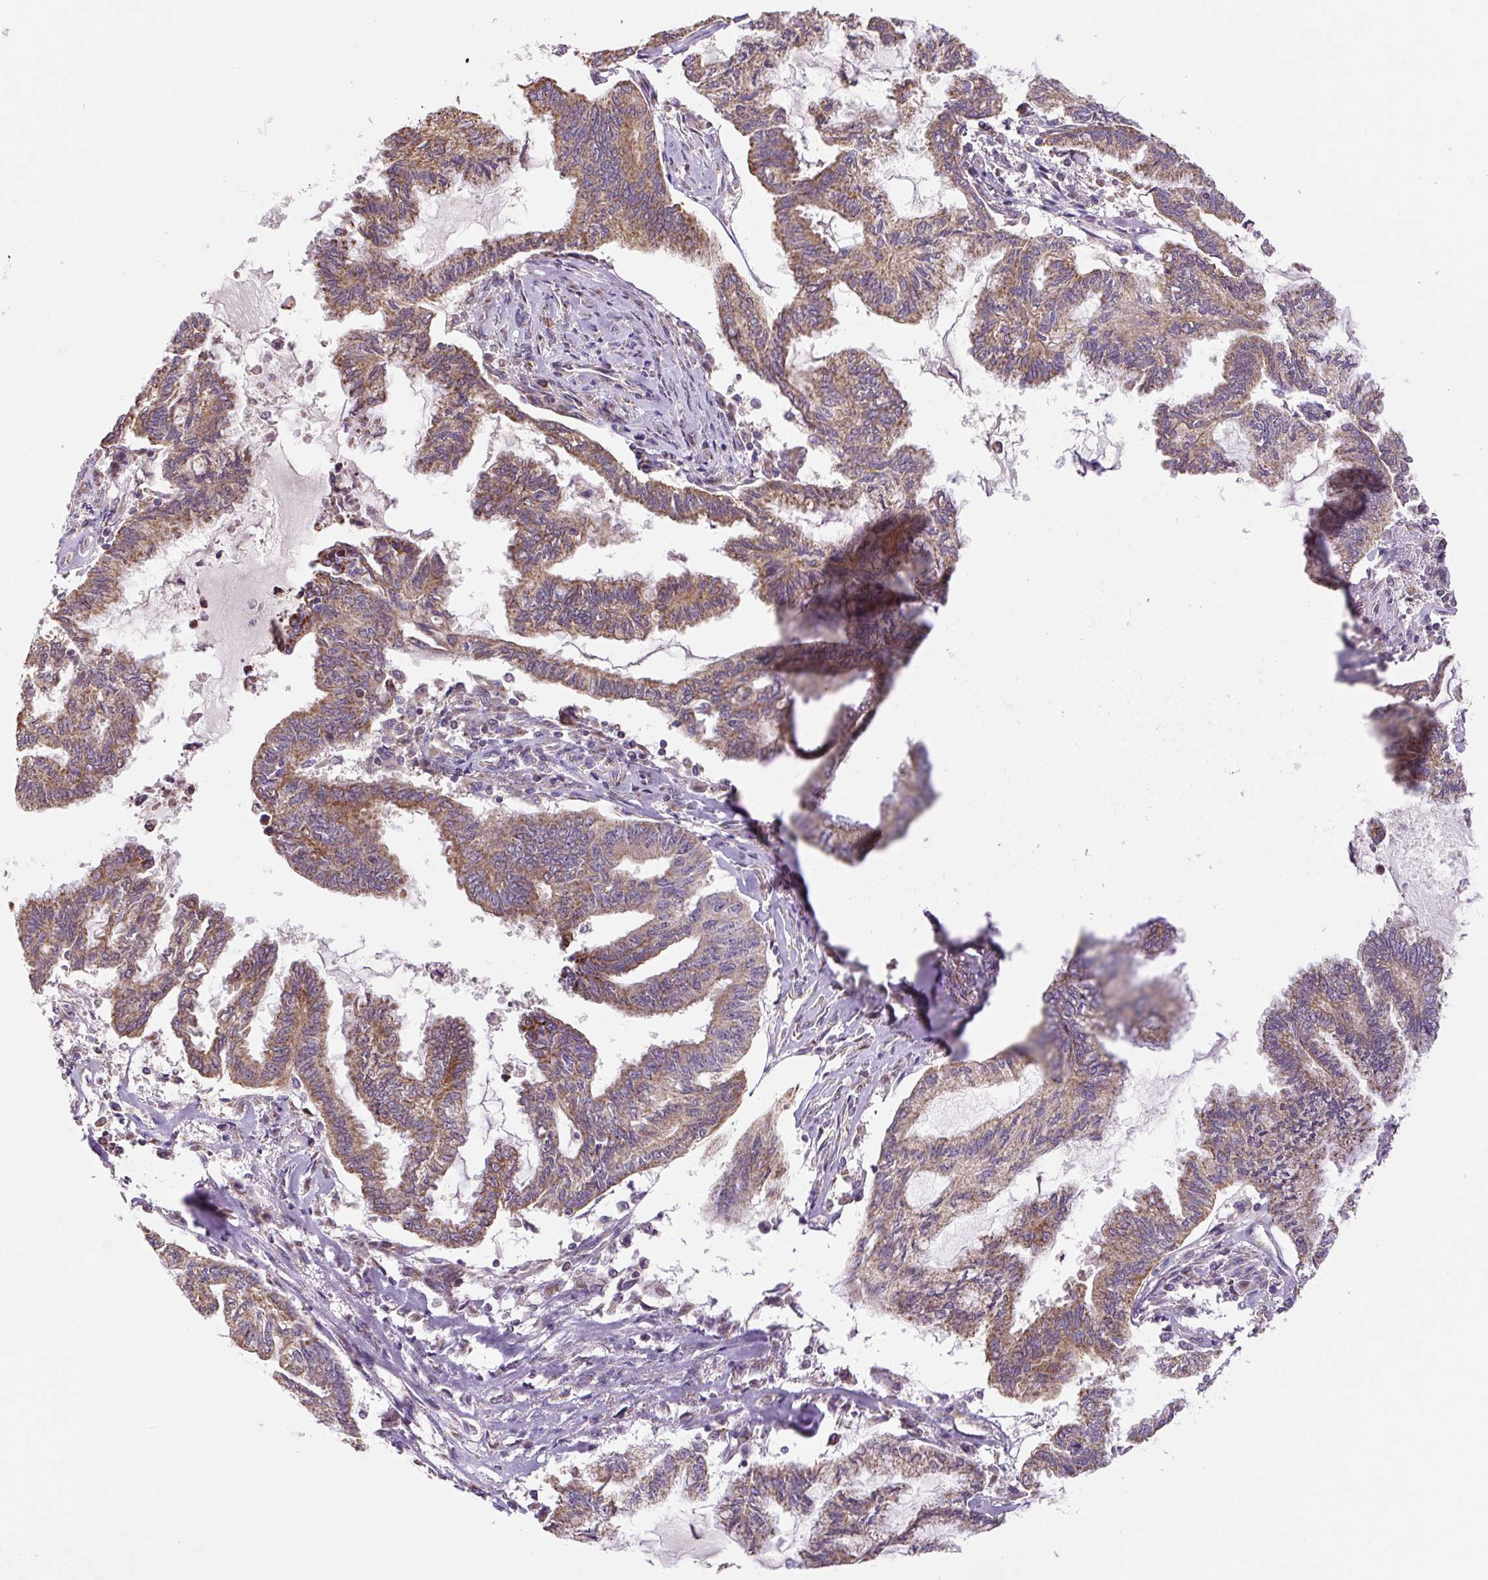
{"staining": {"intensity": "moderate", "quantity": ">75%", "location": "cytoplasmic/membranous"}, "tissue": "endometrial cancer", "cell_type": "Tumor cells", "image_type": "cancer", "snomed": [{"axis": "morphology", "description": "Adenocarcinoma, NOS"}, {"axis": "topography", "description": "Endometrium"}], "caption": "Brown immunohistochemical staining in endometrial cancer shows moderate cytoplasmic/membranous staining in approximately >75% of tumor cells.", "gene": "MFSD9", "patient": {"sex": "female", "age": 86}}